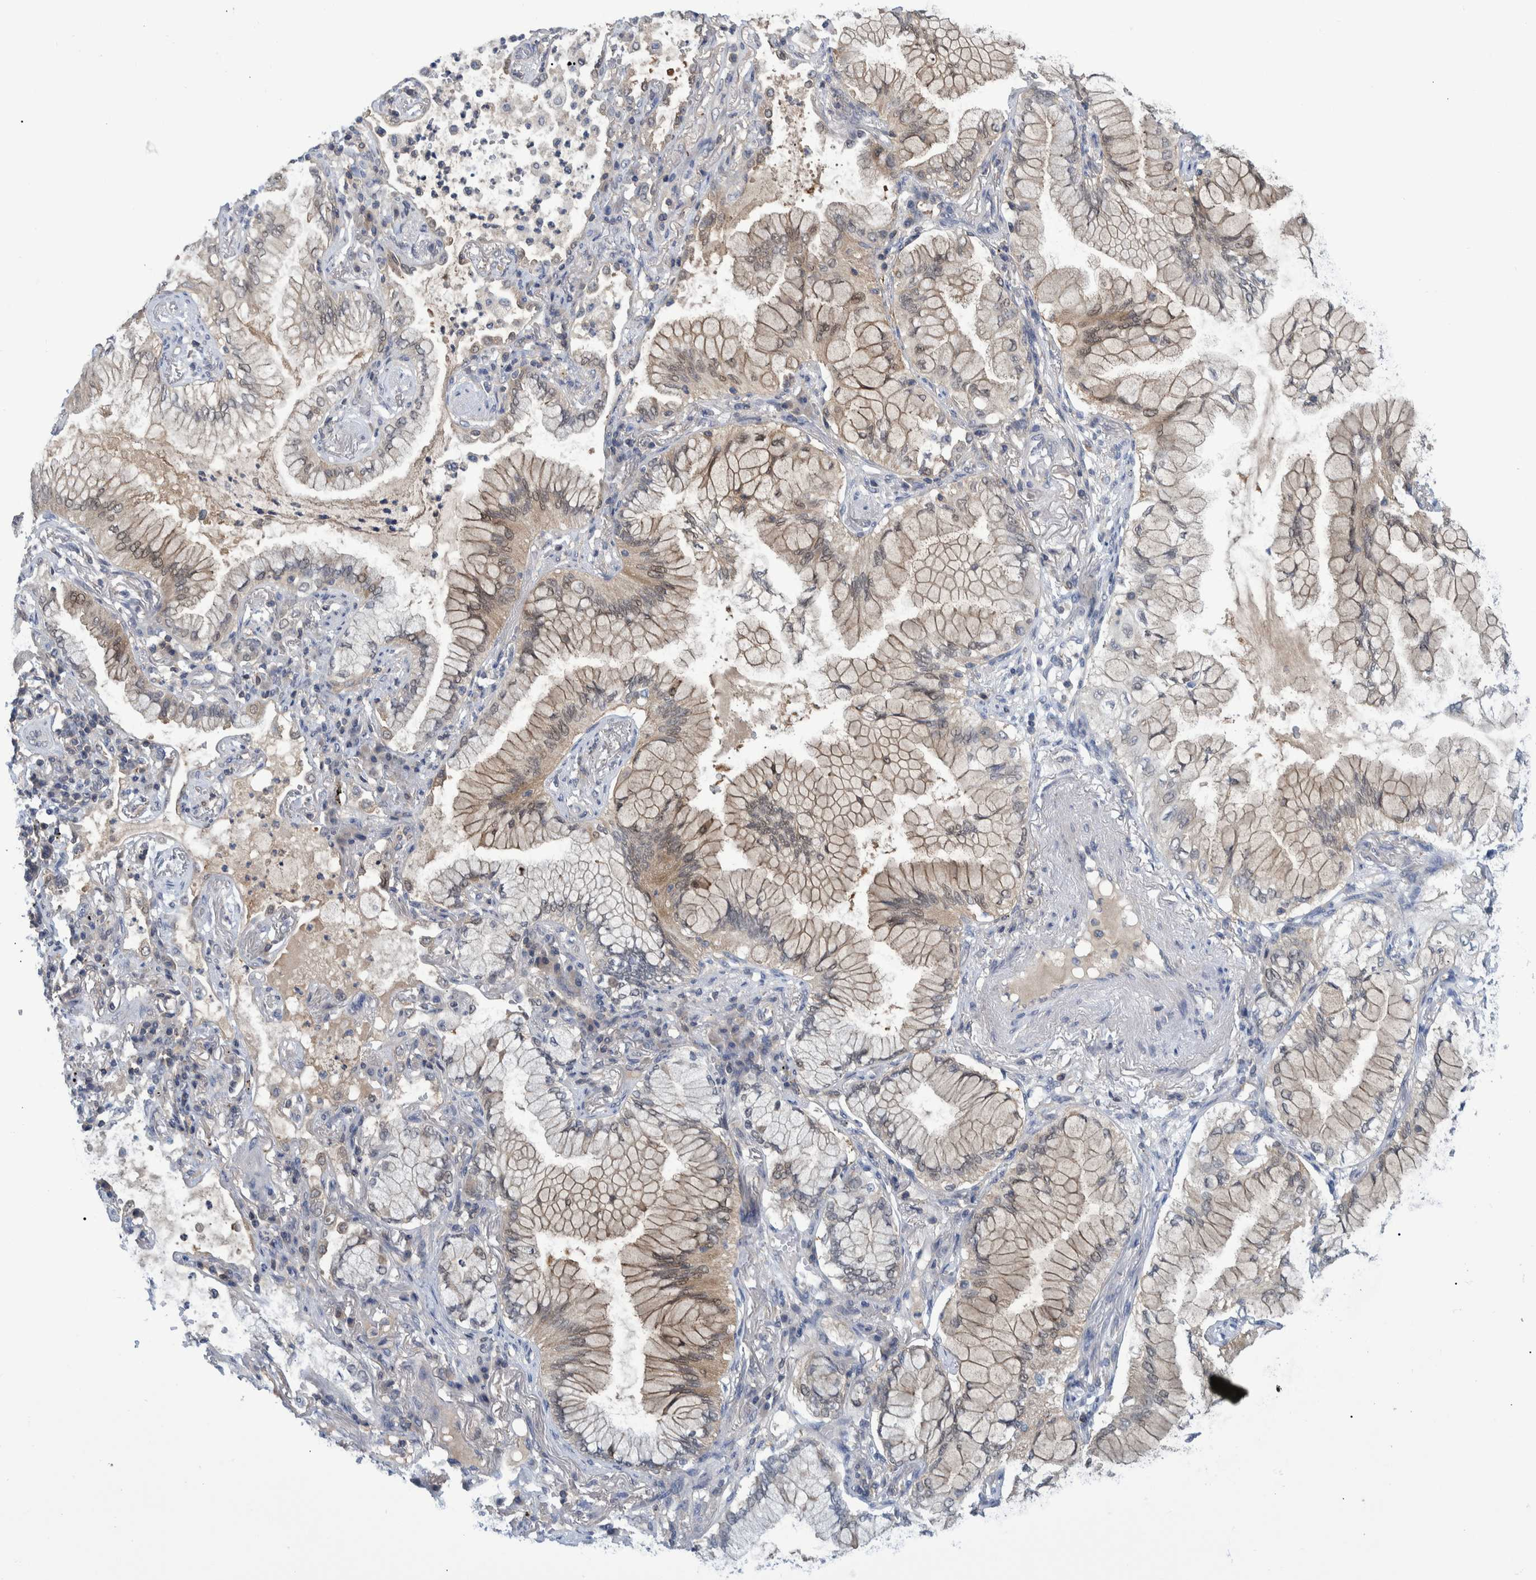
{"staining": {"intensity": "weak", "quantity": "25%-75%", "location": "cytoplasmic/membranous"}, "tissue": "lung cancer", "cell_type": "Tumor cells", "image_type": "cancer", "snomed": [{"axis": "morphology", "description": "Adenocarcinoma, NOS"}, {"axis": "topography", "description": "Lung"}], "caption": "Immunohistochemical staining of human lung cancer (adenocarcinoma) exhibits weak cytoplasmic/membranous protein expression in about 25%-75% of tumor cells.", "gene": "PCYT2", "patient": {"sex": "female", "age": 70}}